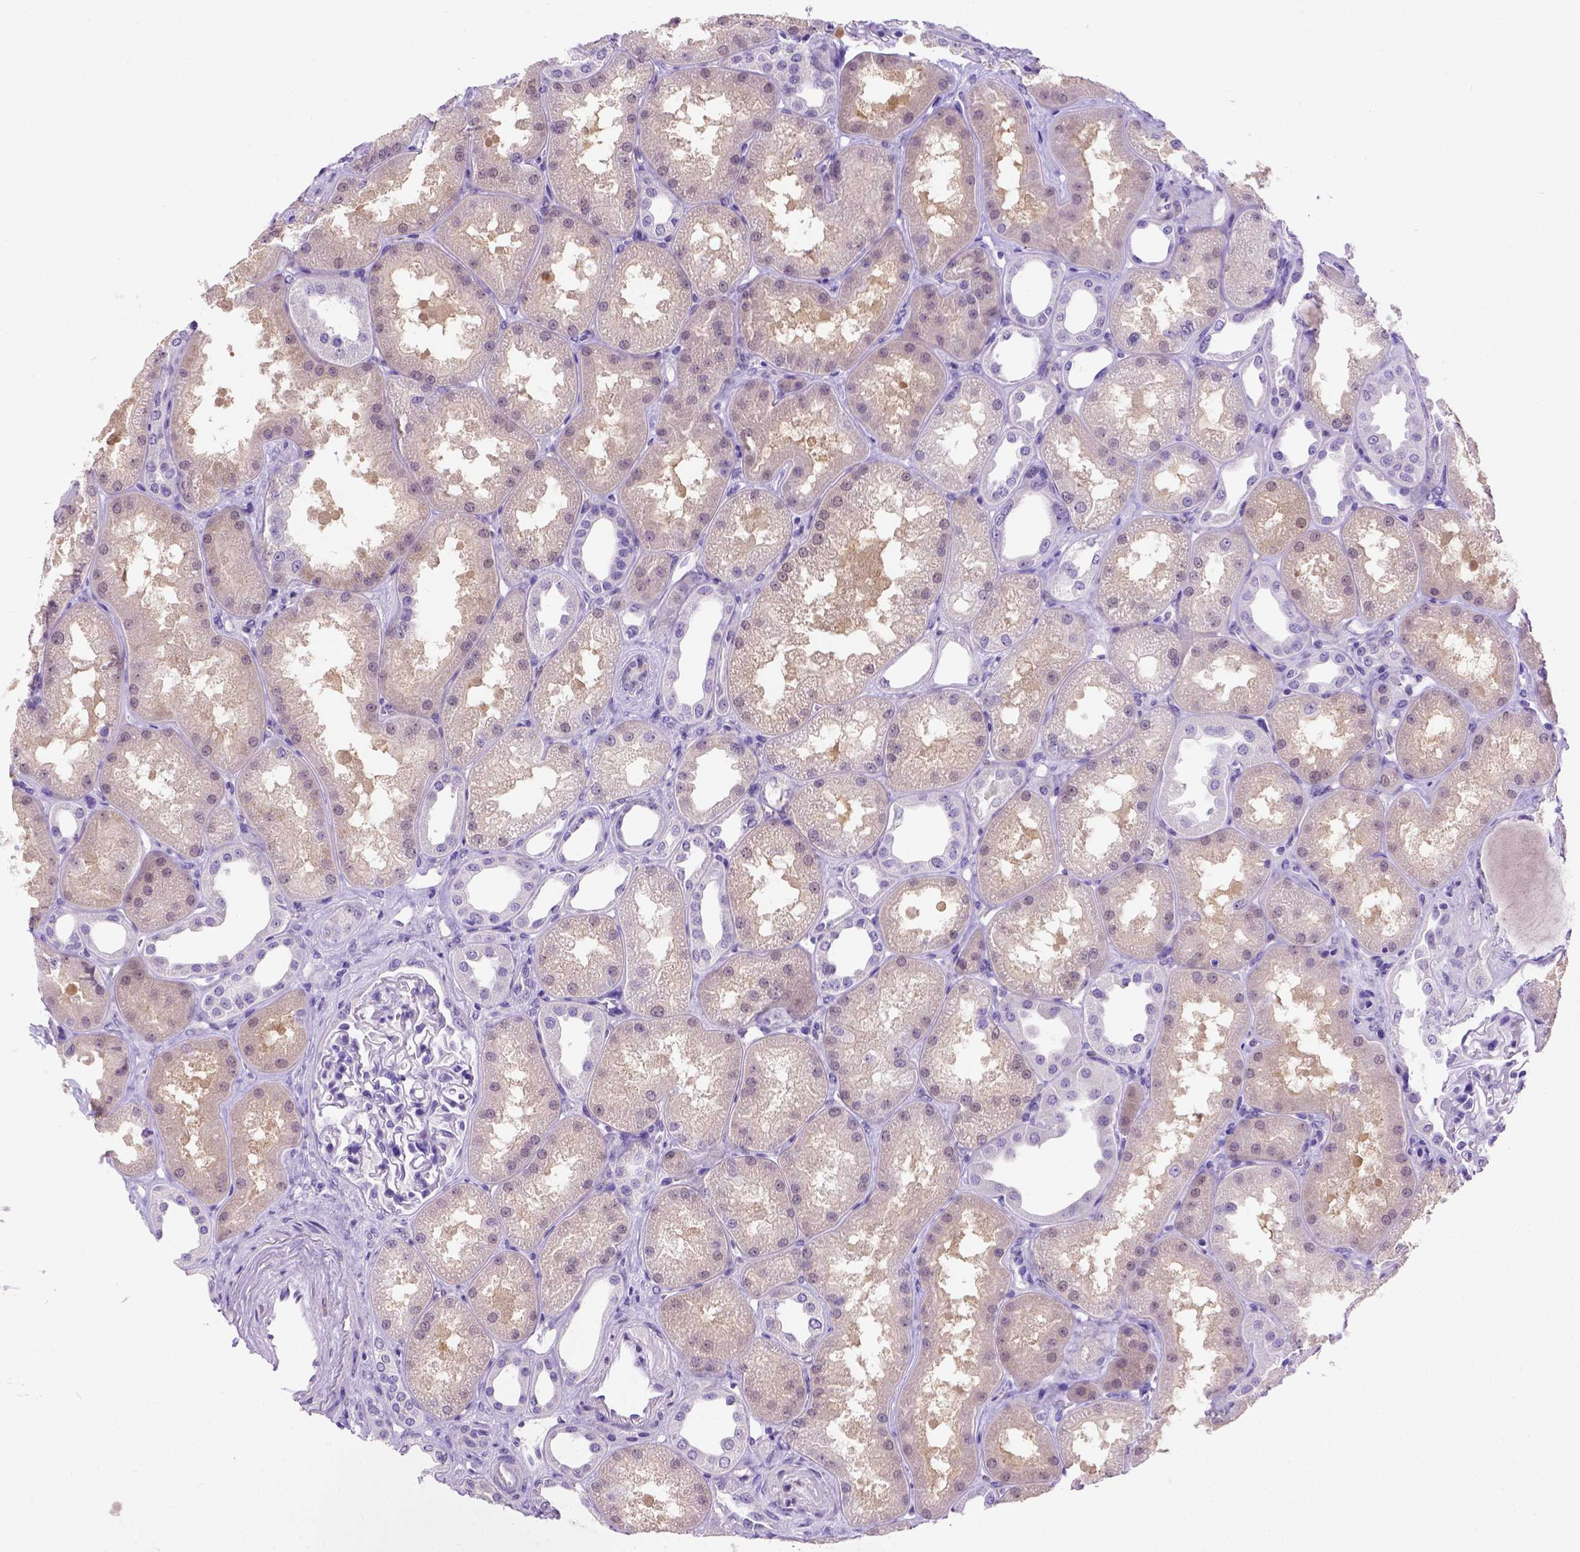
{"staining": {"intensity": "negative", "quantity": "none", "location": "none"}, "tissue": "kidney", "cell_type": "Cells in glomeruli", "image_type": "normal", "snomed": [{"axis": "morphology", "description": "Normal tissue, NOS"}, {"axis": "topography", "description": "Kidney"}], "caption": "This is a image of immunohistochemistry staining of benign kidney, which shows no positivity in cells in glomeruli.", "gene": "FAM81B", "patient": {"sex": "male", "age": 61}}